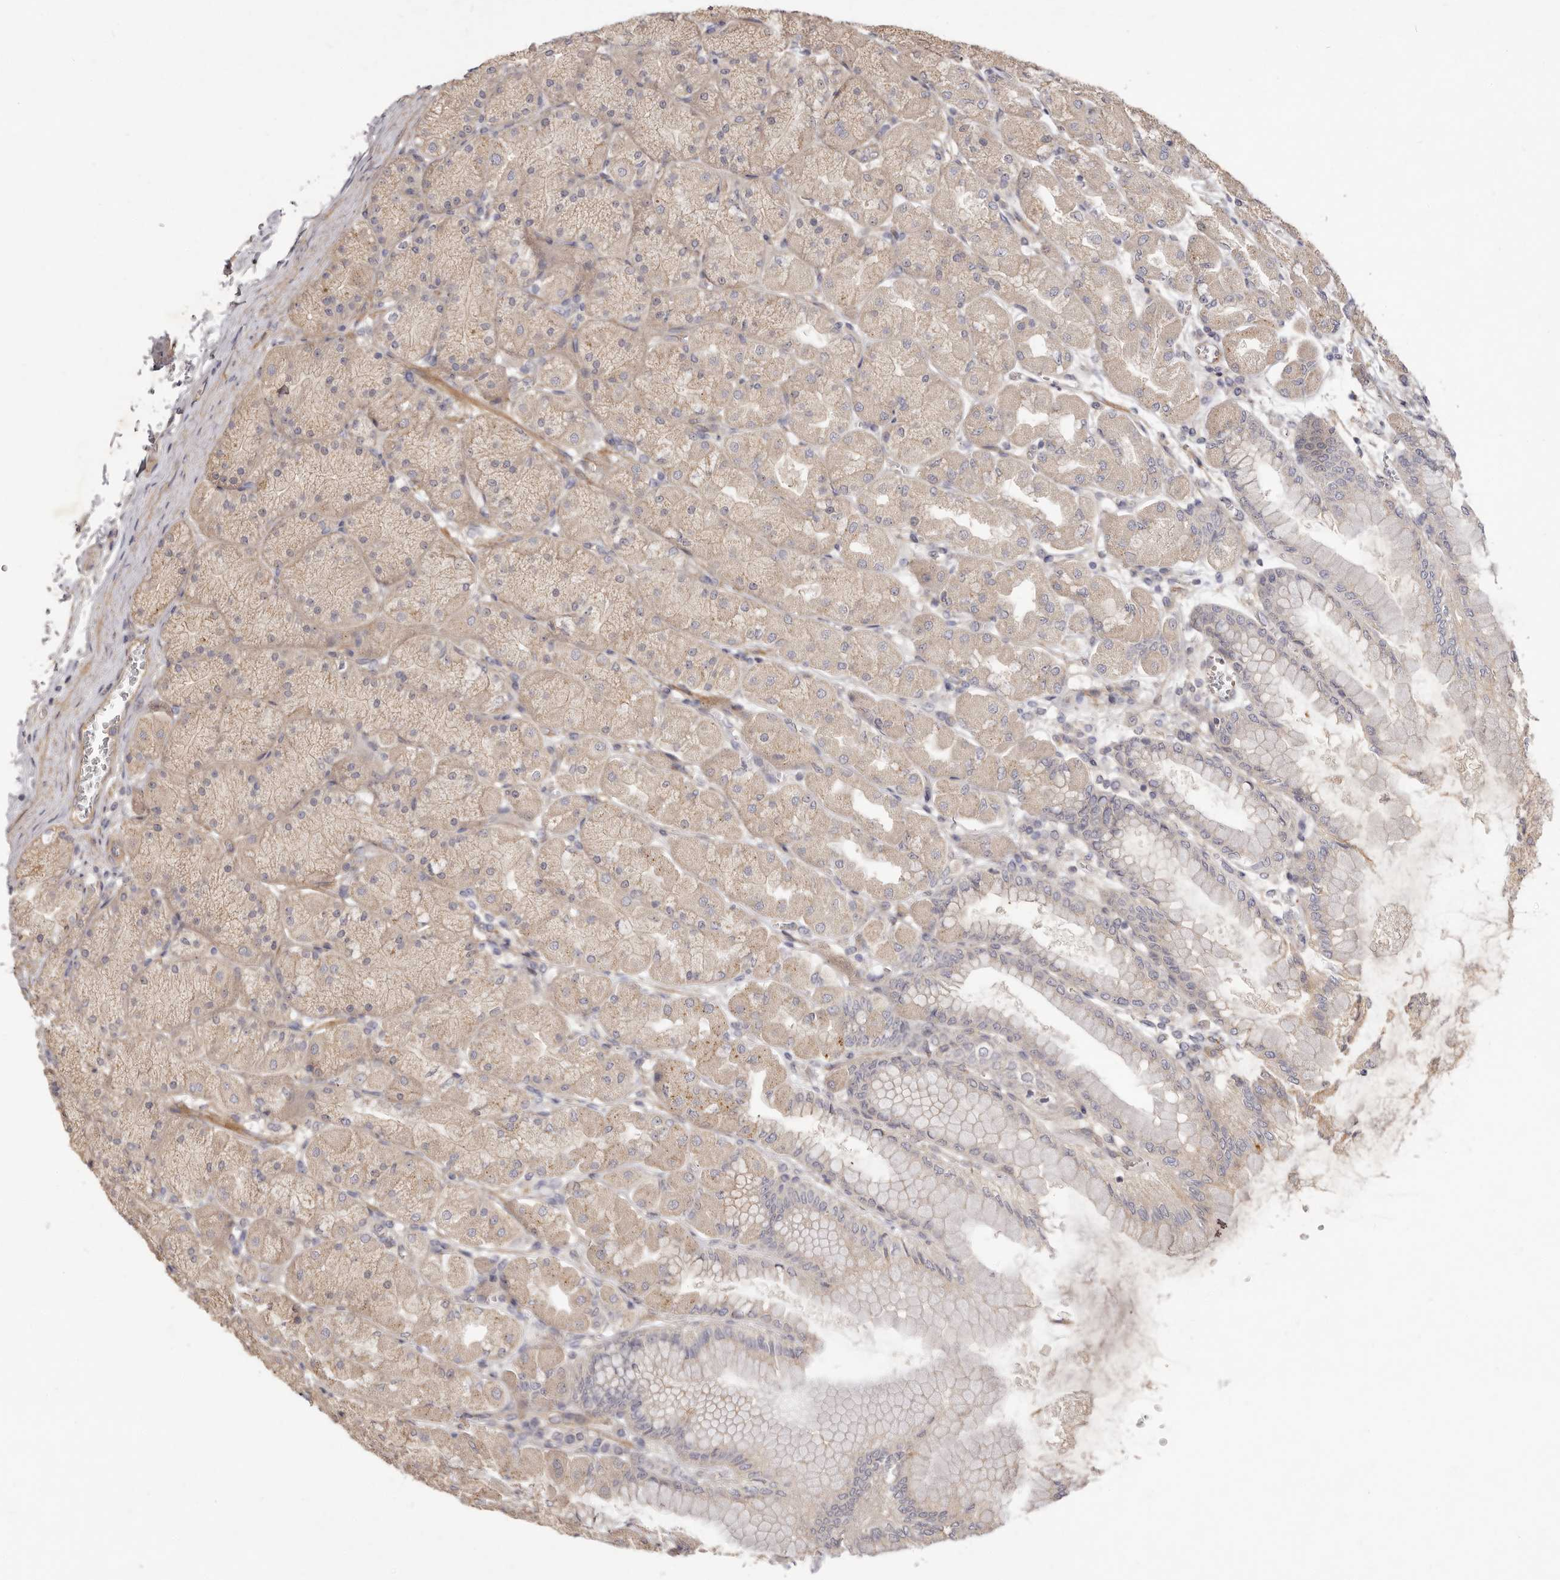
{"staining": {"intensity": "moderate", "quantity": ">75%", "location": "cytoplasmic/membranous"}, "tissue": "stomach", "cell_type": "Glandular cells", "image_type": "normal", "snomed": [{"axis": "morphology", "description": "Normal tissue, NOS"}, {"axis": "topography", "description": "Stomach, upper"}], "caption": "A photomicrograph showing moderate cytoplasmic/membranous positivity in approximately >75% of glandular cells in unremarkable stomach, as visualized by brown immunohistochemical staining.", "gene": "ADAMTS9", "patient": {"sex": "female", "age": 56}}